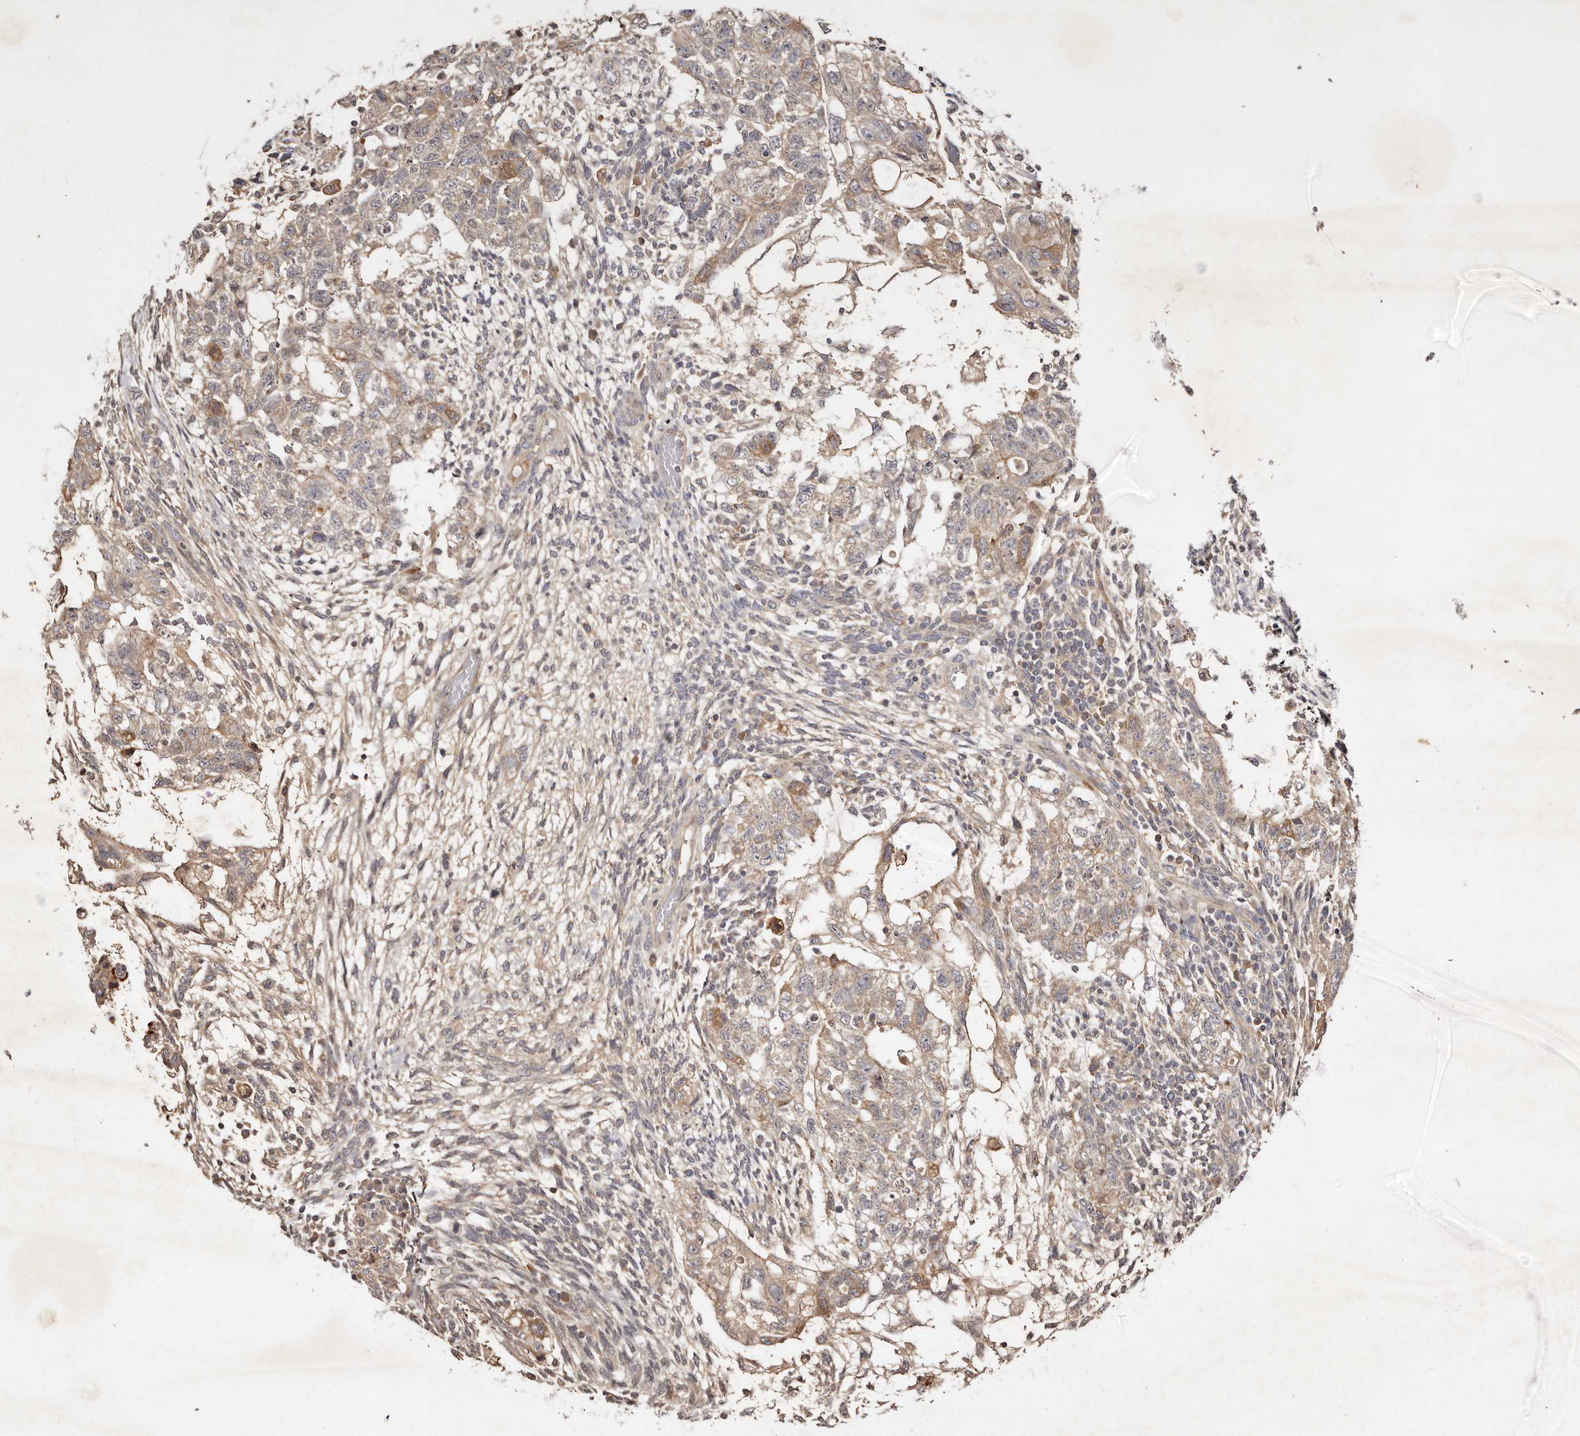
{"staining": {"intensity": "weak", "quantity": "25%-75%", "location": "cytoplasmic/membranous"}, "tissue": "testis cancer", "cell_type": "Tumor cells", "image_type": "cancer", "snomed": [{"axis": "morphology", "description": "Normal tissue, NOS"}, {"axis": "morphology", "description": "Carcinoma, Embryonal, NOS"}, {"axis": "topography", "description": "Testis"}], "caption": "Protein expression analysis of human testis cancer reveals weak cytoplasmic/membranous staining in approximately 25%-75% of tumor cells.", "gene": "LCORL", "patient": {"sex": "male", "age": 36}}